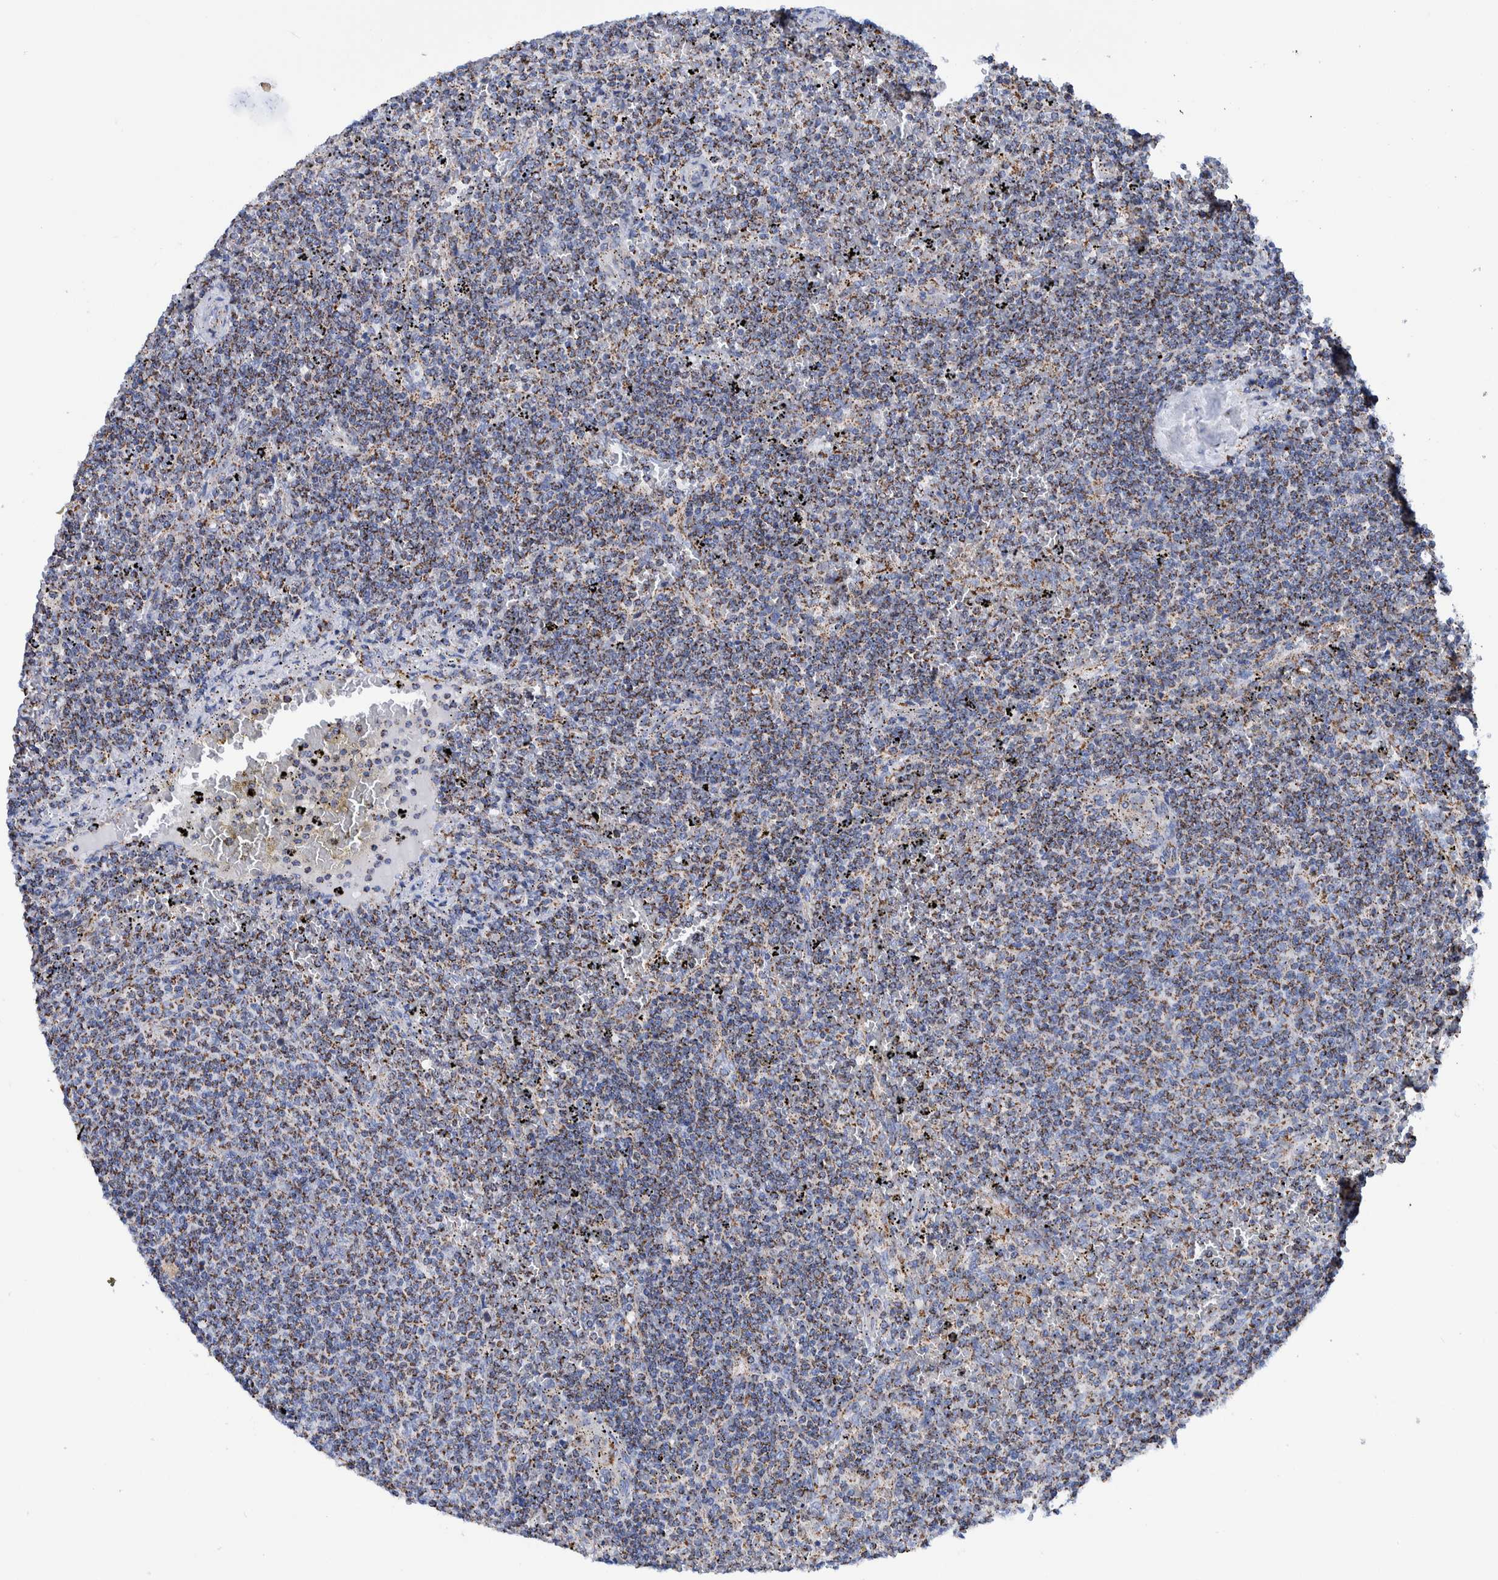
{"staining": {"intensity": "weak", "quantity": ">75%", "location": "cytoplasmic/membranous"}, "tissue": "lymphoma", "cell_type": "Tumor cells", "image_type": "cancer", "snomed": [{"axis": "morphology", "description": "Malignant lymphoma, non-Hodgkin's type, Low grade"}, {"axis": "topography", "description": "Spleen"}], "caption": "IHC image of neoplastic tissue: low-grade malignant lymphoma, non-Hodgkin's type stained using IHC shows low levels of weak protein expression localized specifically in the cytoplasmic/membranous of tumor cells, appearing as a cytoplasmic/membranous brown color.", "gene": "DECR1", "patient": {"sex": "female", "age": 50}}